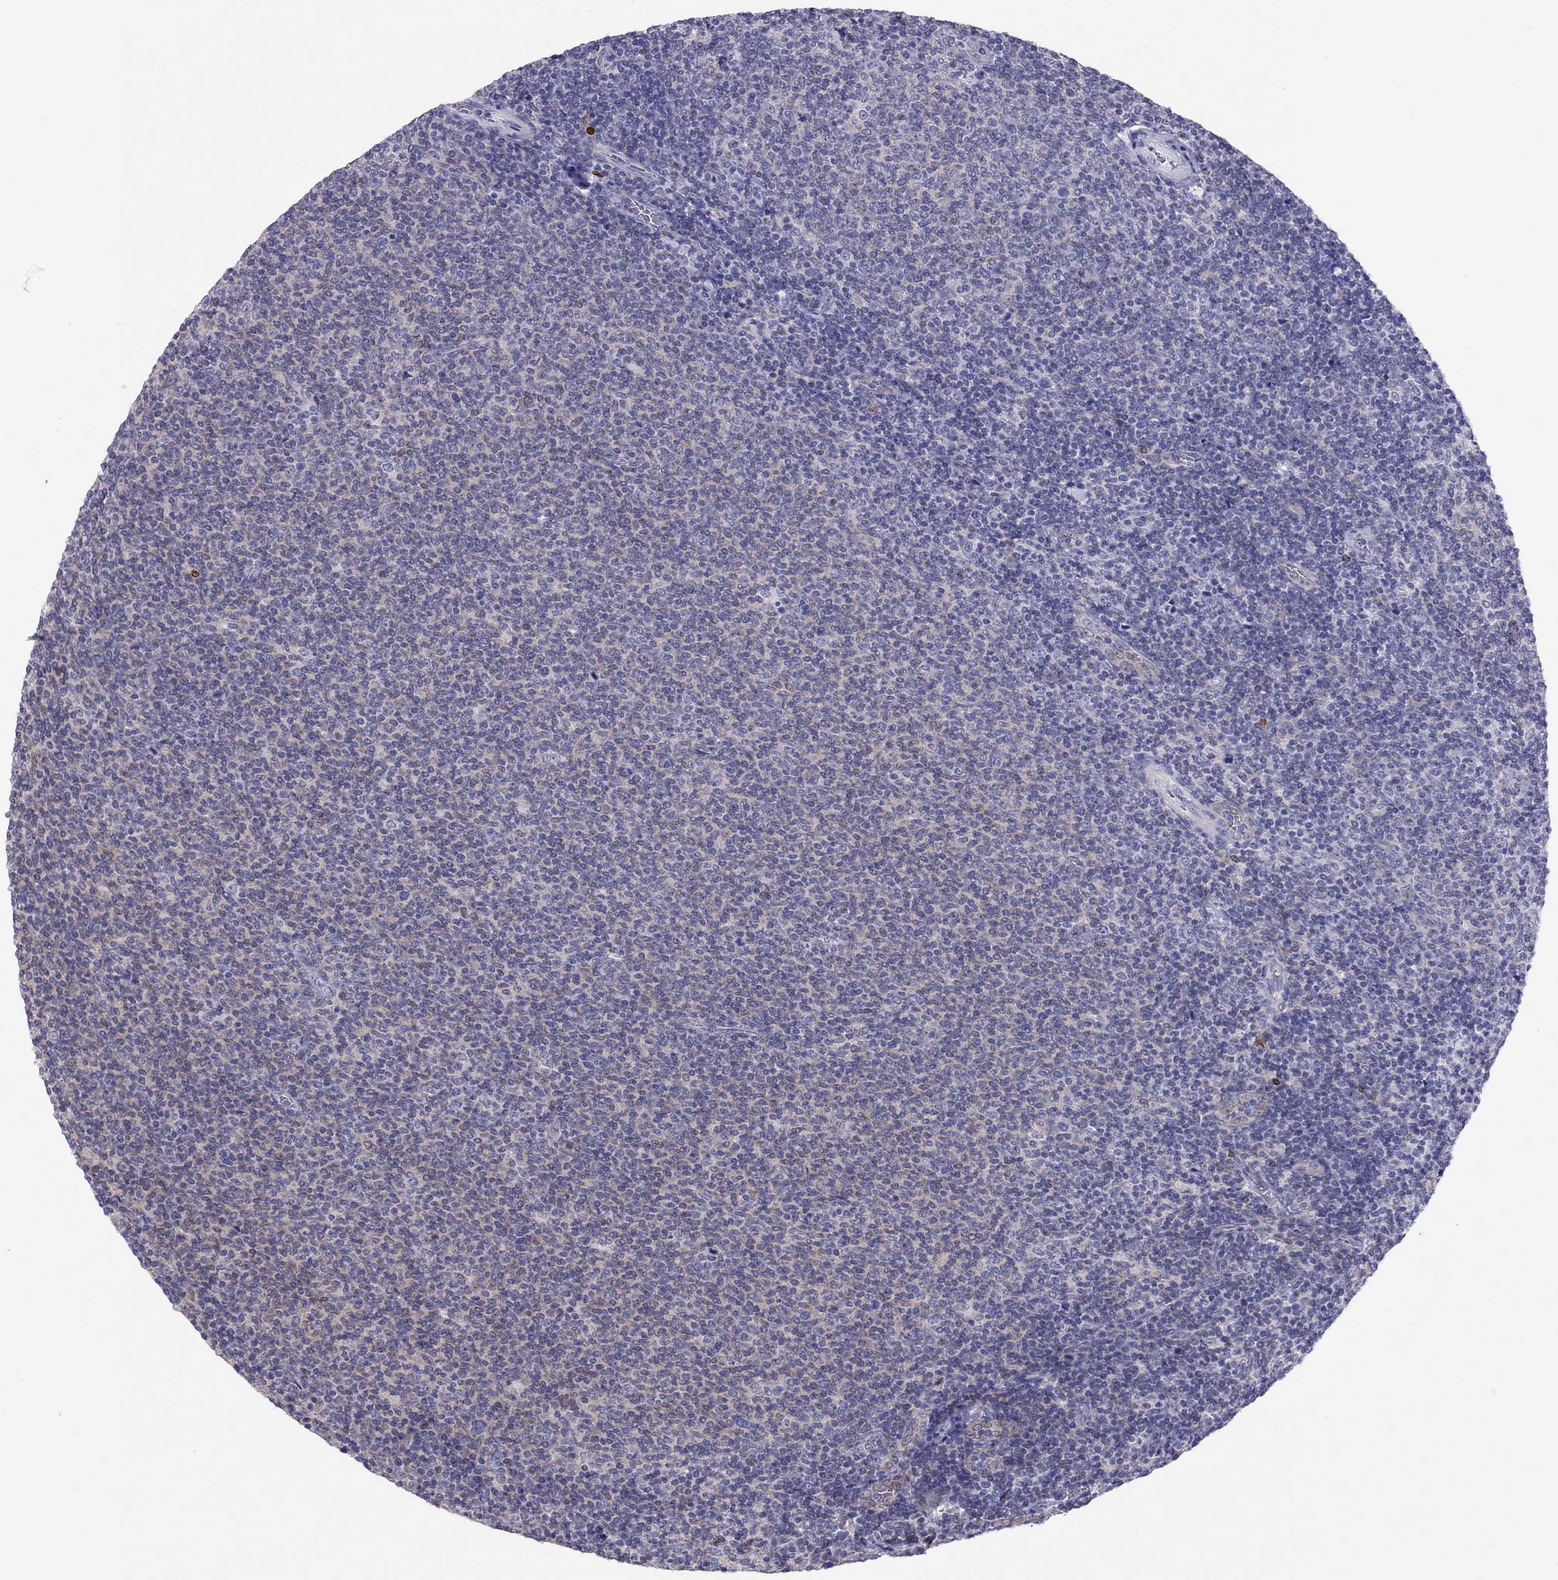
{"staining": {"intensity": "negative", "quantity": "none", "location": "none"}, "tissue": "lymphoma", "cell_type": "Tumor cells", "image_type": "cancer", "snomed": [{"axis": "morphology", "description": "Malignant lymphoma, non-Hodgkin's type, Low grade"}, {"axis": "topography", "description": "Lymph node"}], "caption": "This is an immunohistochemistry image of human lymphoma. There is no positivity in tumor cells.", "gene": "ADORA2A", "patient": {"sex": "male", "age": 52}}